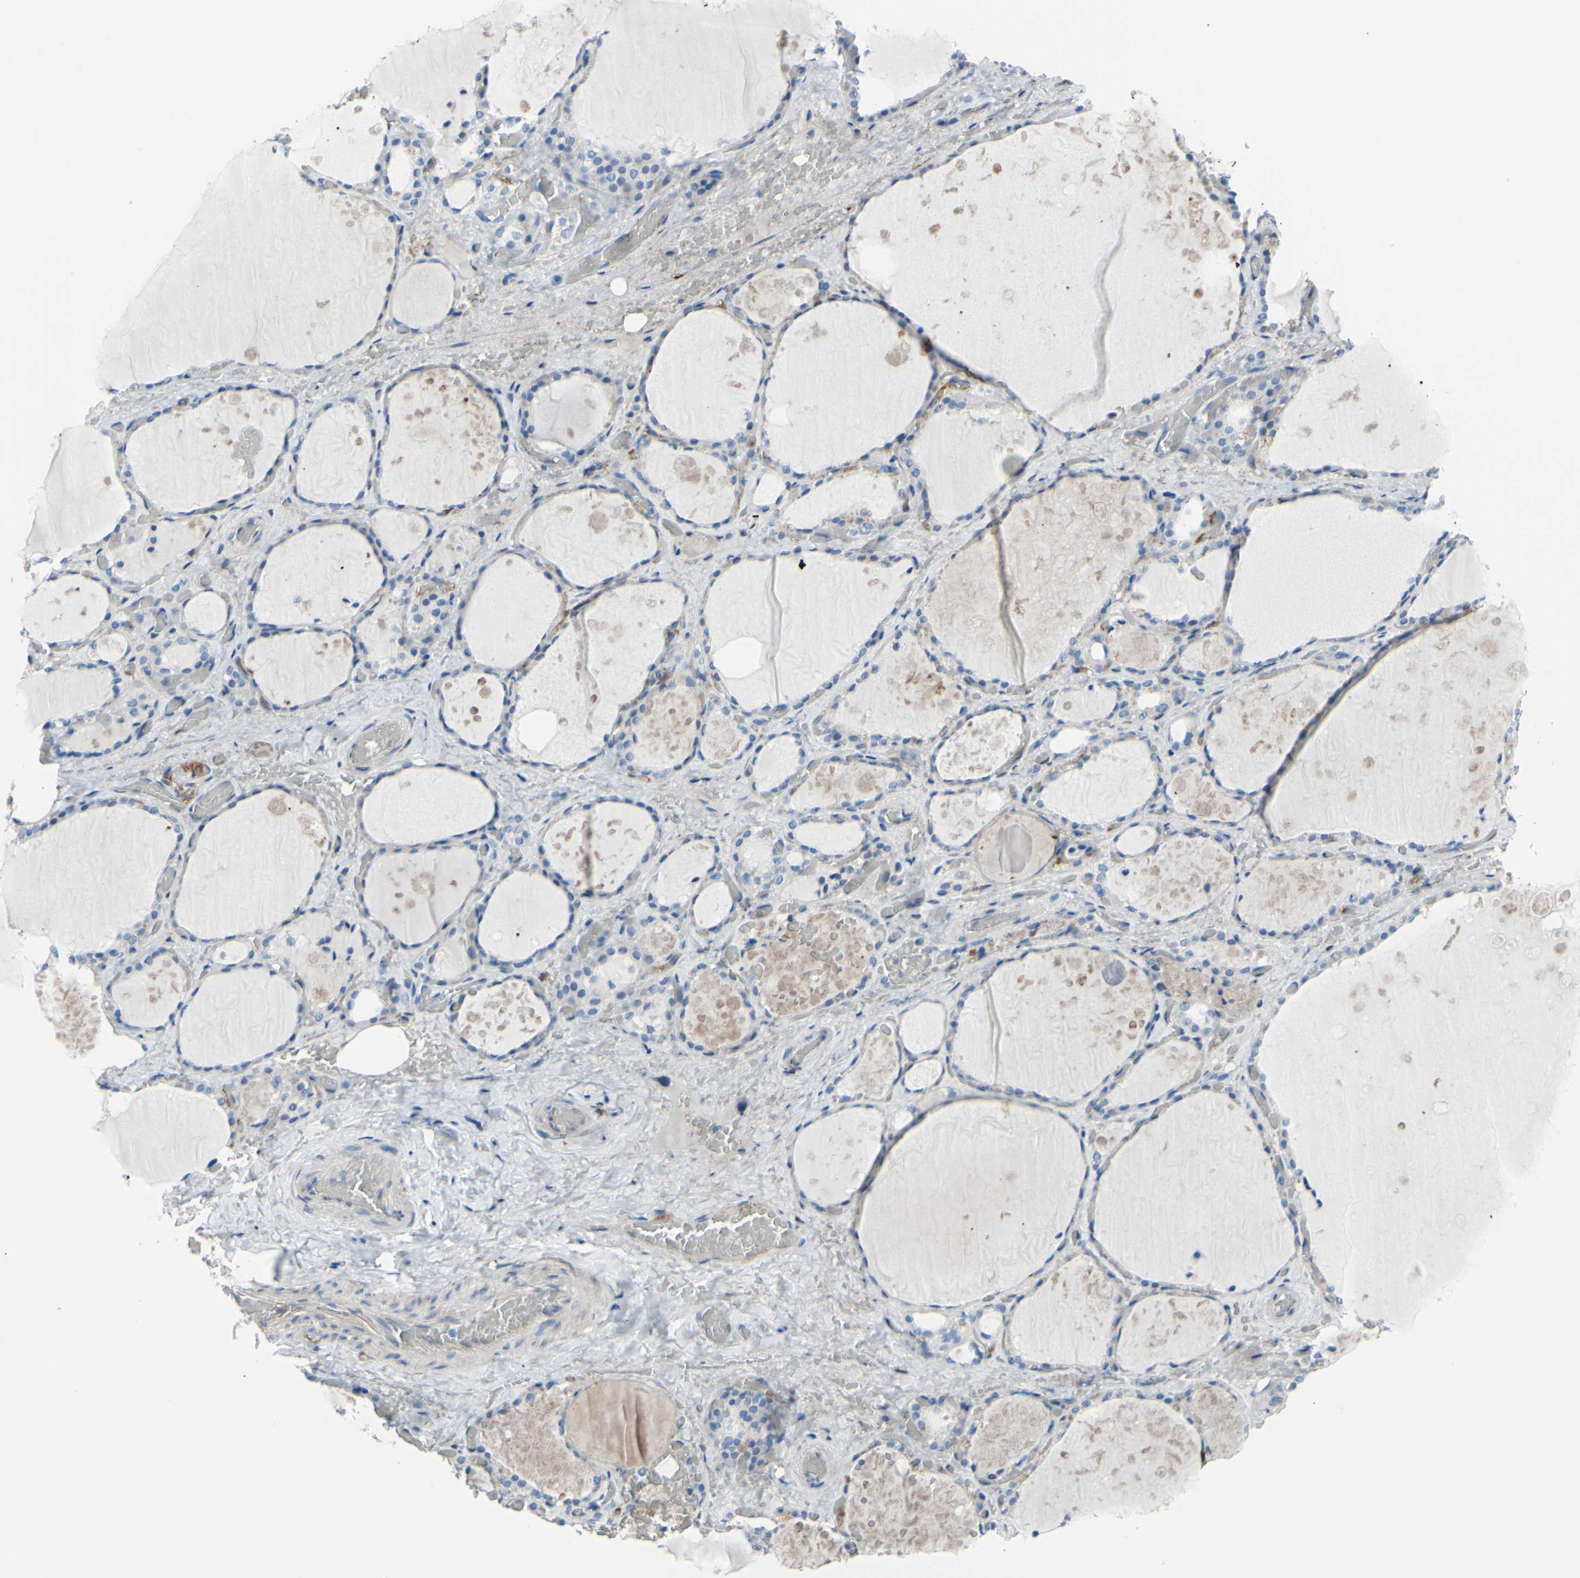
{"staining": {"intensity": "weak", "quantity": "<25%", "location": "cytoplasmic/membranous"}, "tissue": "thyroid gland", "cell_type": "Glandular cells", "image_type": "normal", "snomed": [{"axis": "morphology", "description": "Normal tissue, NOS"}, {"axis": "topography", "description": "Thyroid gland"}], "caption": "The photomicrograph displays no staining of glandular cells in unremarkable thyroid gland. (DAB (3,3'-diaminobenzidine) IHC with hematoxylin counter stain).", "gene": "FCGR2A", "patient": {"sex": "male", "age": 61}}